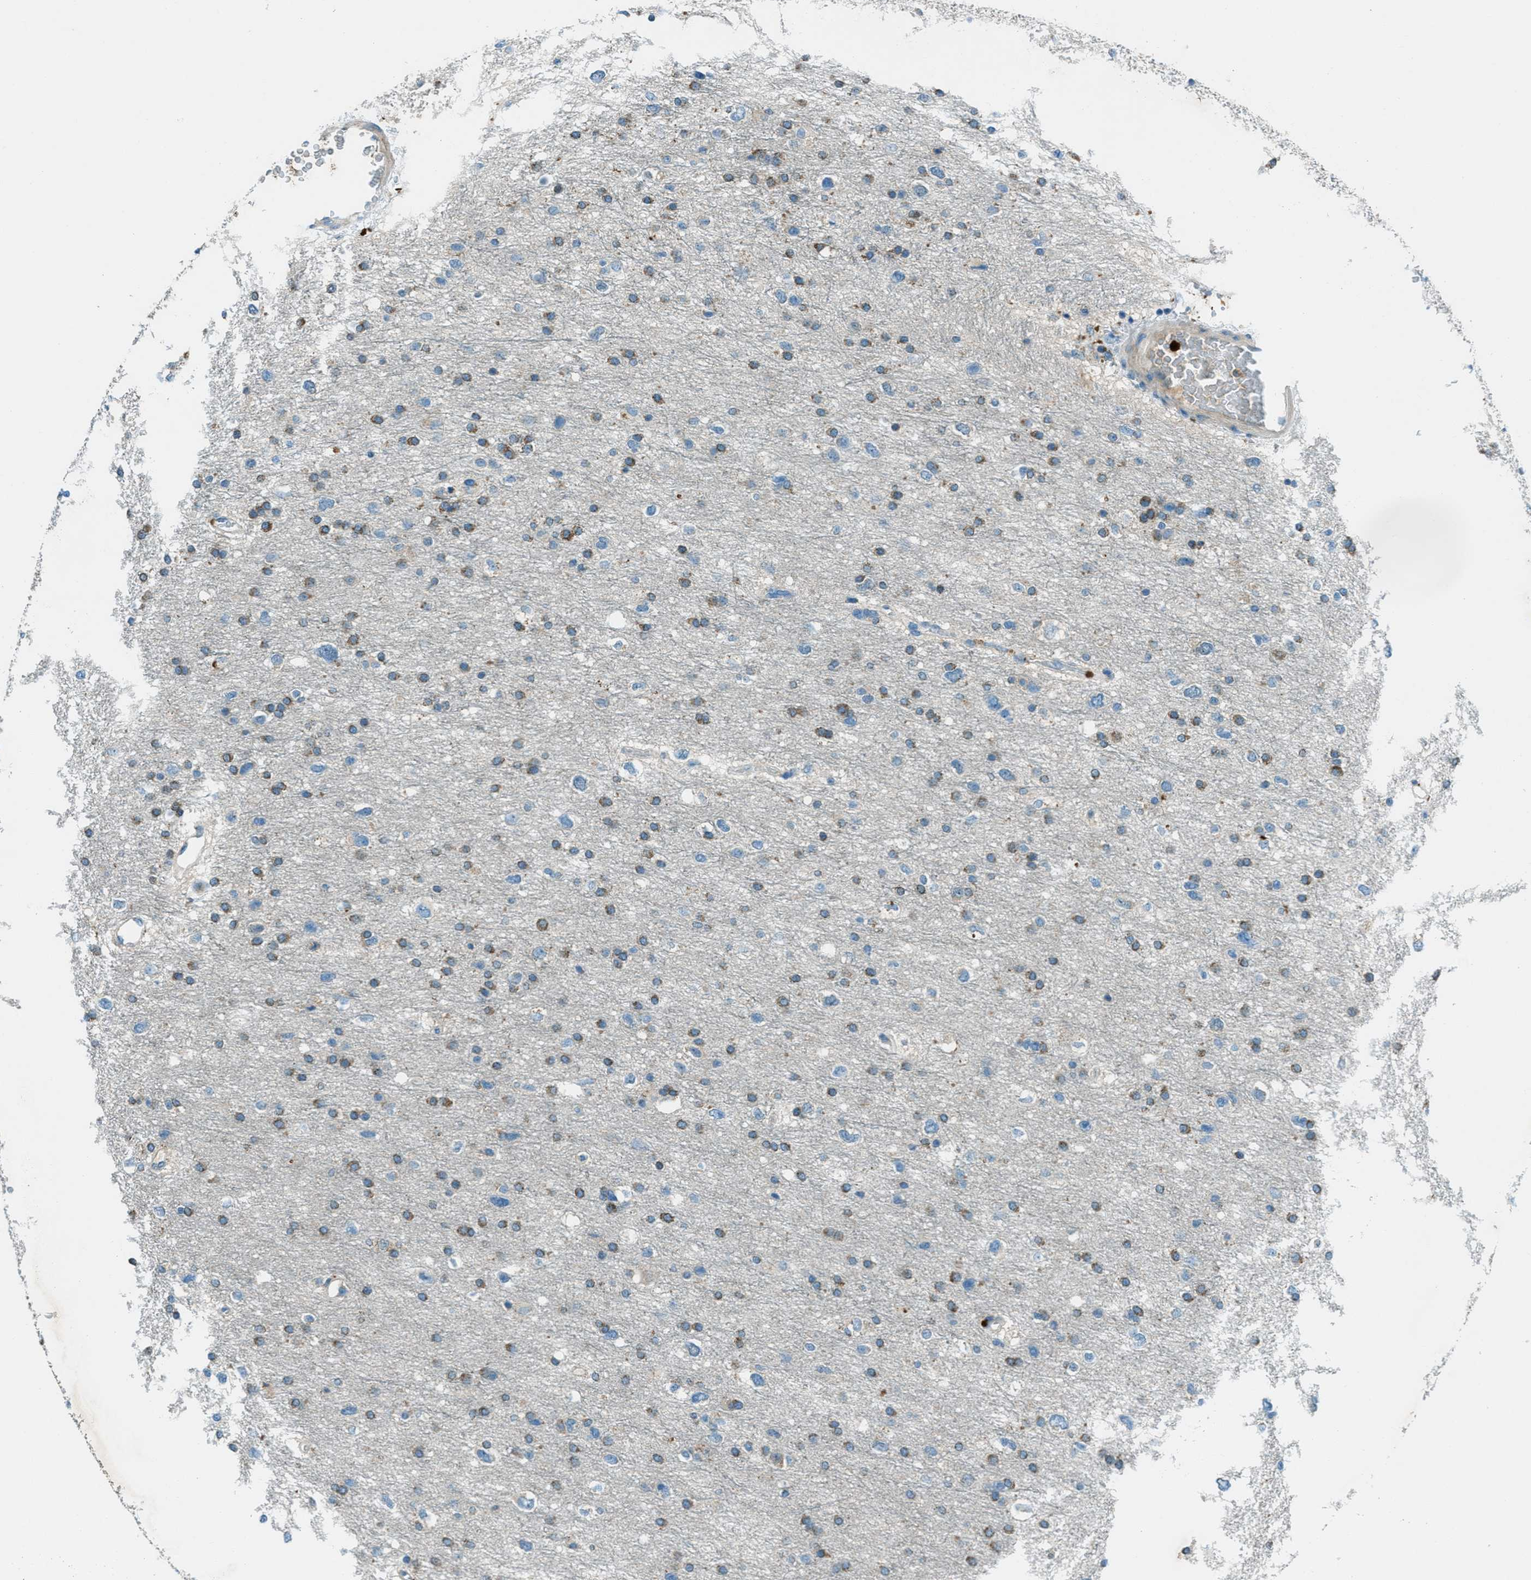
{"staining": {"intensity": "moderate", "quantity": "25%-75%", "location": "cytoplasmic/membranous"}, "tissue": "glioma", "cell_type": "Tumor cells", "image_type": "cancer", "snomed": [{"axis": "morphology", "description": "Glioma, malignant, Low grade"}, {"axis": "topography", "description": "Brain"}], "caption": "Tumor cells display moderate cytoplasmic/membranous staining in about 25%-75% of cells in malignant low-grade glioma.", "gene": "FAR1", "patient": {"sex": "female", "age": 37}}